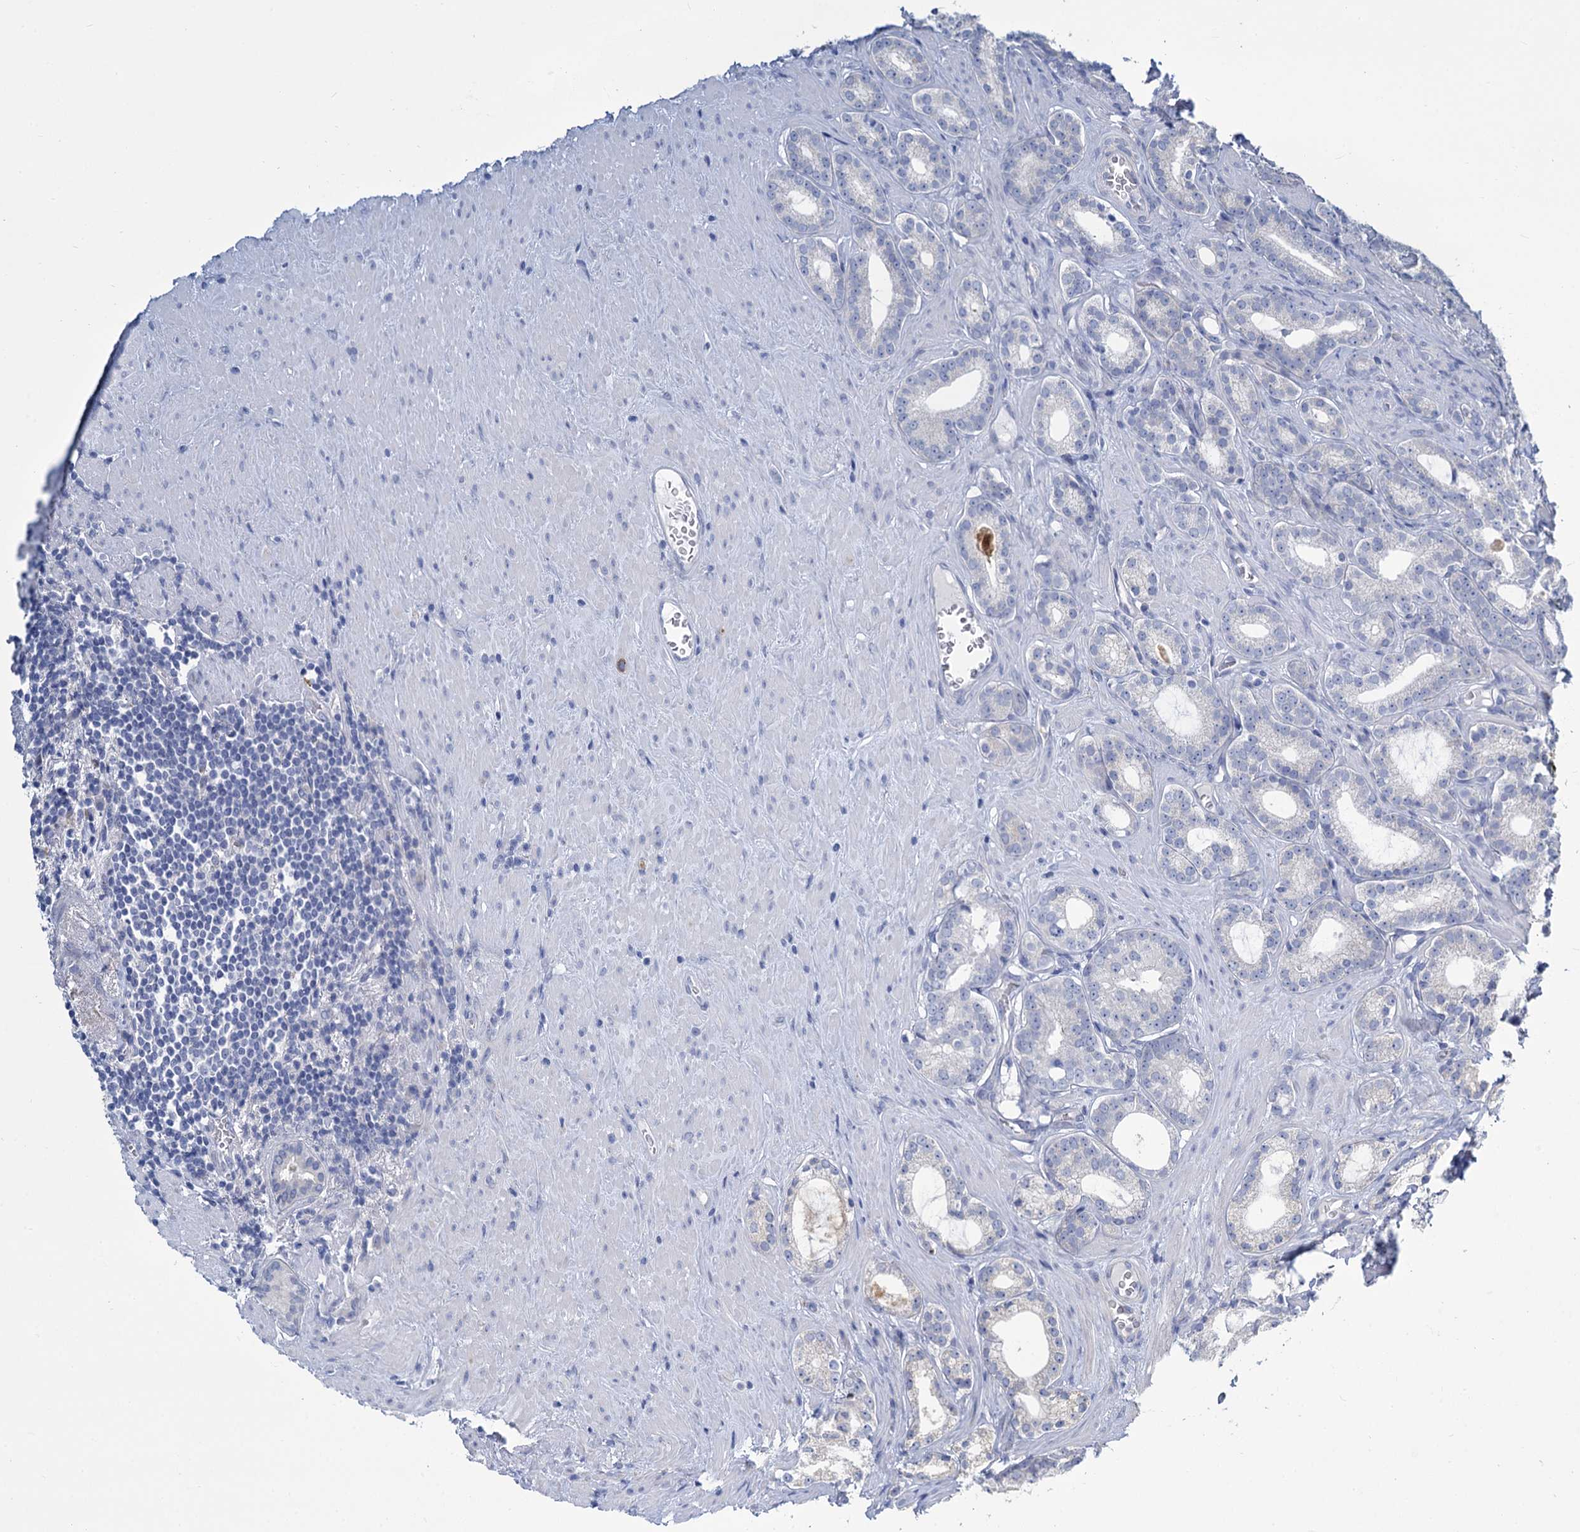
{"staining": {"intensity": "negative", "quantity": "none", "location": "none"}, "tissue": "prostate cancer", "cell_type": "Tumor cells", "image_type": "cancer", "snomed": [{"axis": "morphology", "description": "Adenocarcinoma, Low grade"}, {"axis": "topography", "description": "Prostate"}], "caption": "There is no significant positivity in tumor cells of adenocarcinoma (low-grade) (prostate). (DAB immunohistochemistry (IHC) with hematoxylin counter stain).", "gene": "TRIM77", "patient": {"sex": "male", "age": 71}}